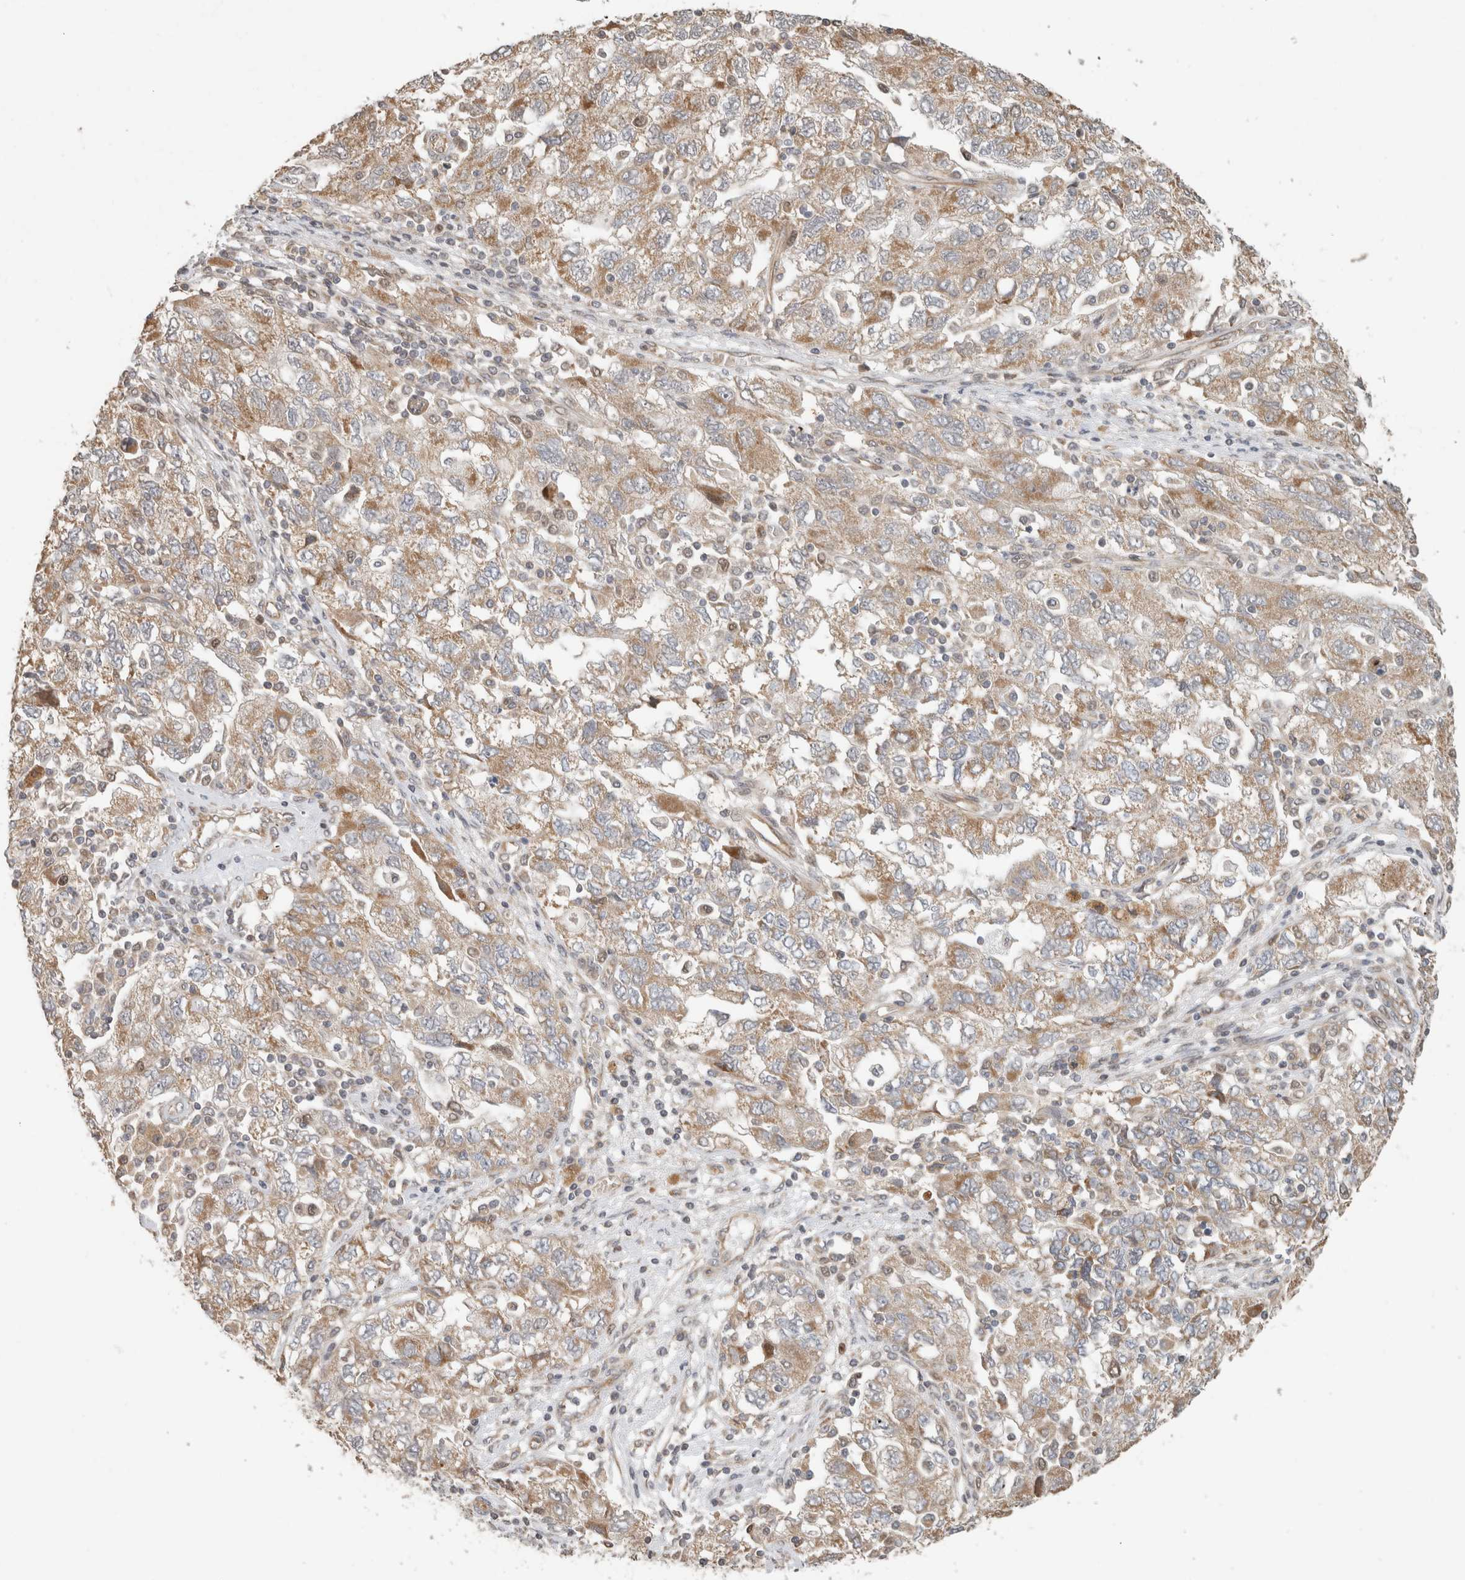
{"staining": {"intensity": "moderate", "quantity": ">75%", "location": "cytoplasmic/membranous"}, "tissue": "ovarian cancer", "cell_type": "Tumor cells", "image_type": "cancer", "snomed": [{"axis": "morphology", "description": "Carcinoma, NOS"}, {"axis": "morphology", "description": "Cystadenocarcinoma, serous, NOS"}, {"axis": "topography", "description": "Ovary"}], "caption": "The immunohistochemical stain labels moderate cytoplasmic/membranous expression in tumor cells of ovarian cancer tissue.", "gene": "GINS4", "patient": {"sex": "female", "age": 69}}